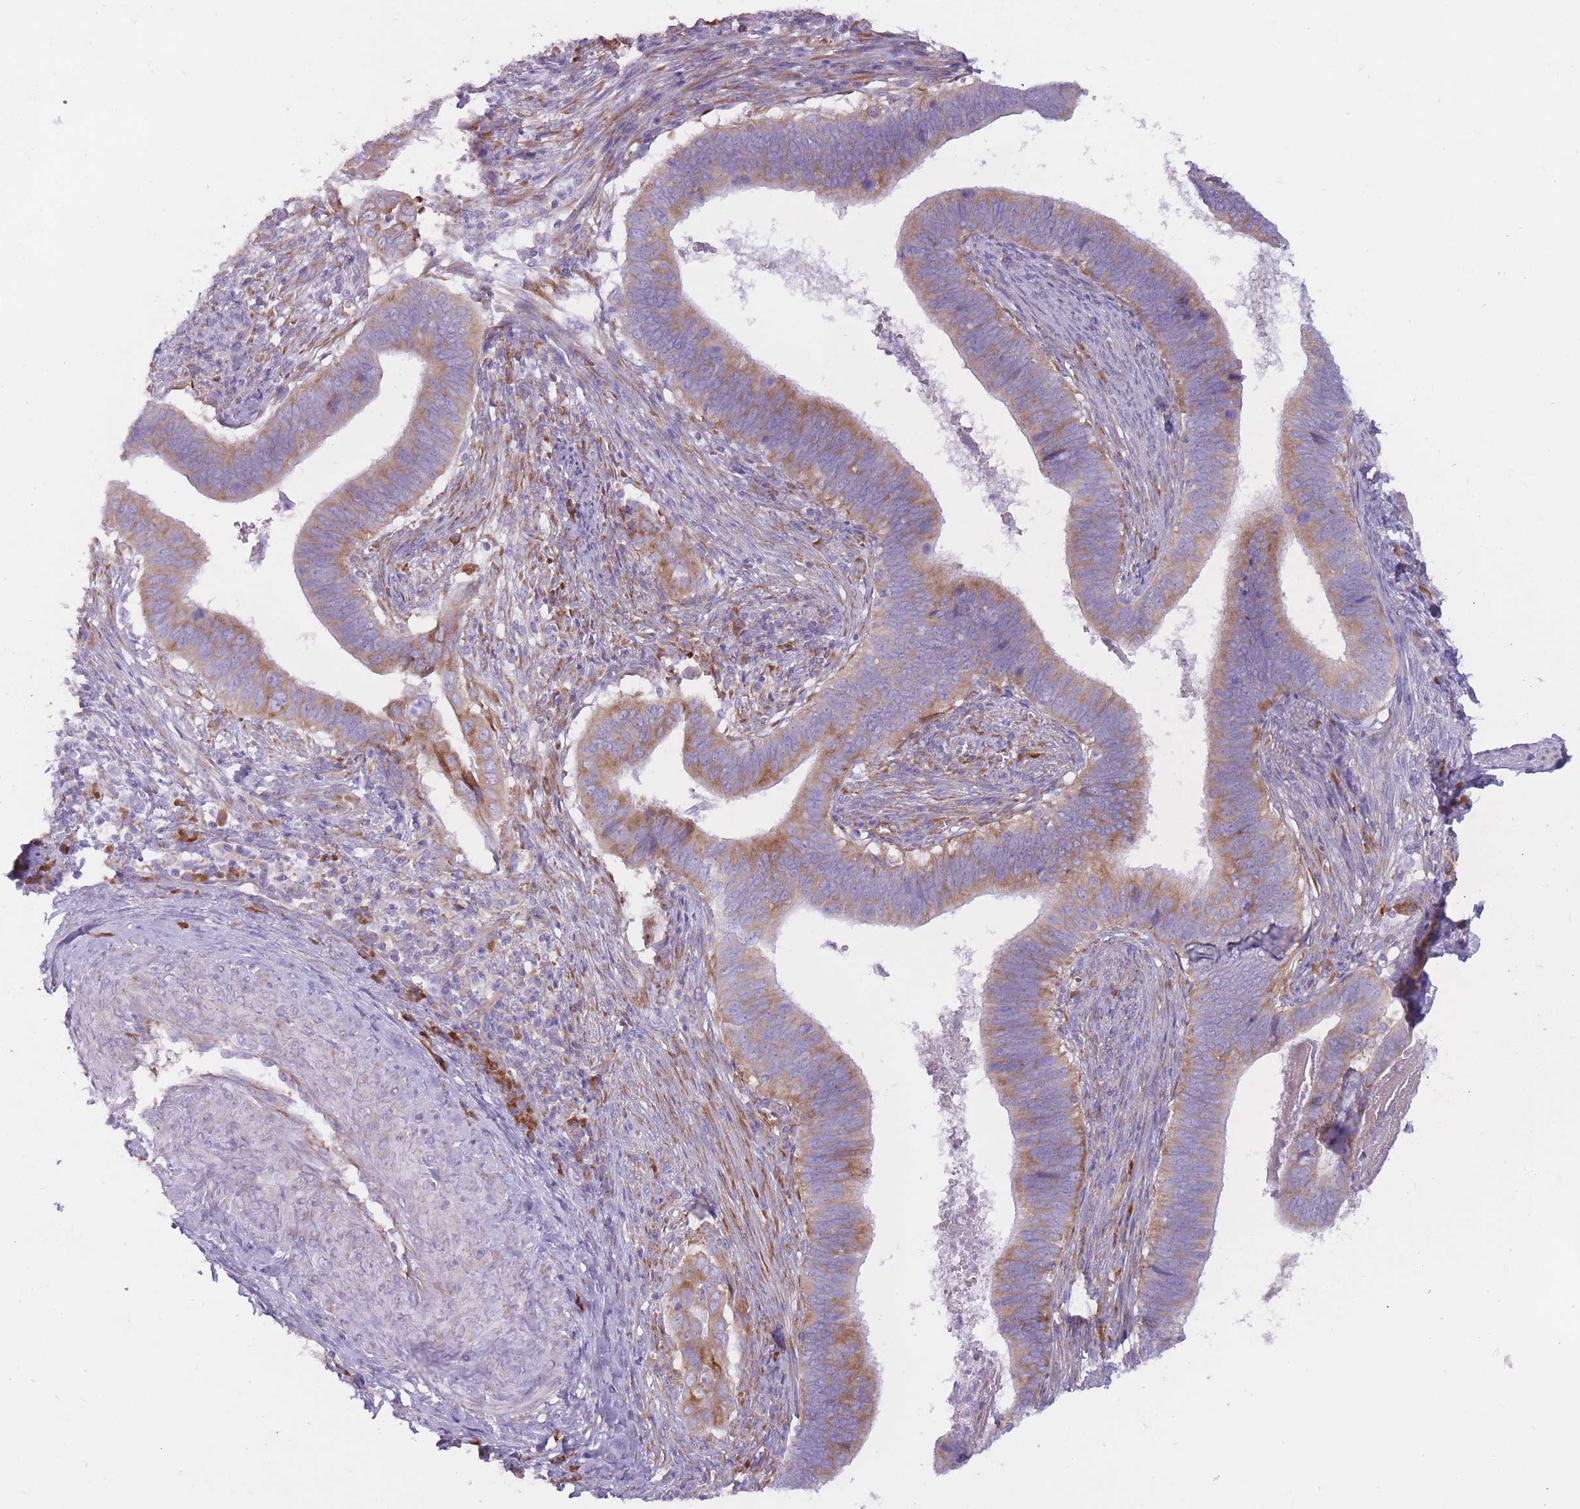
{"staining": {"intensity": "moderate", "quantity": ">75%", "location": "cytoplasmic/membranous"}, "tissue": "cervical cancer", "cell_type": "Tumor cells", "image_type": "cancer", "snomed": [{"axis": "morphology", "description": "Adenocarcinoma, NOS"}, {"axis": "topography", "description": "Cervix"}], "caption": "Adenocarcinoma (cervical) tissue reveals moderate cytoplasmic/membranous staining in about >75% of tumor cells, visualized by immunohistochemistry.", "gene": "RPL18", "patient": {"sex": "female", "age": 42}}